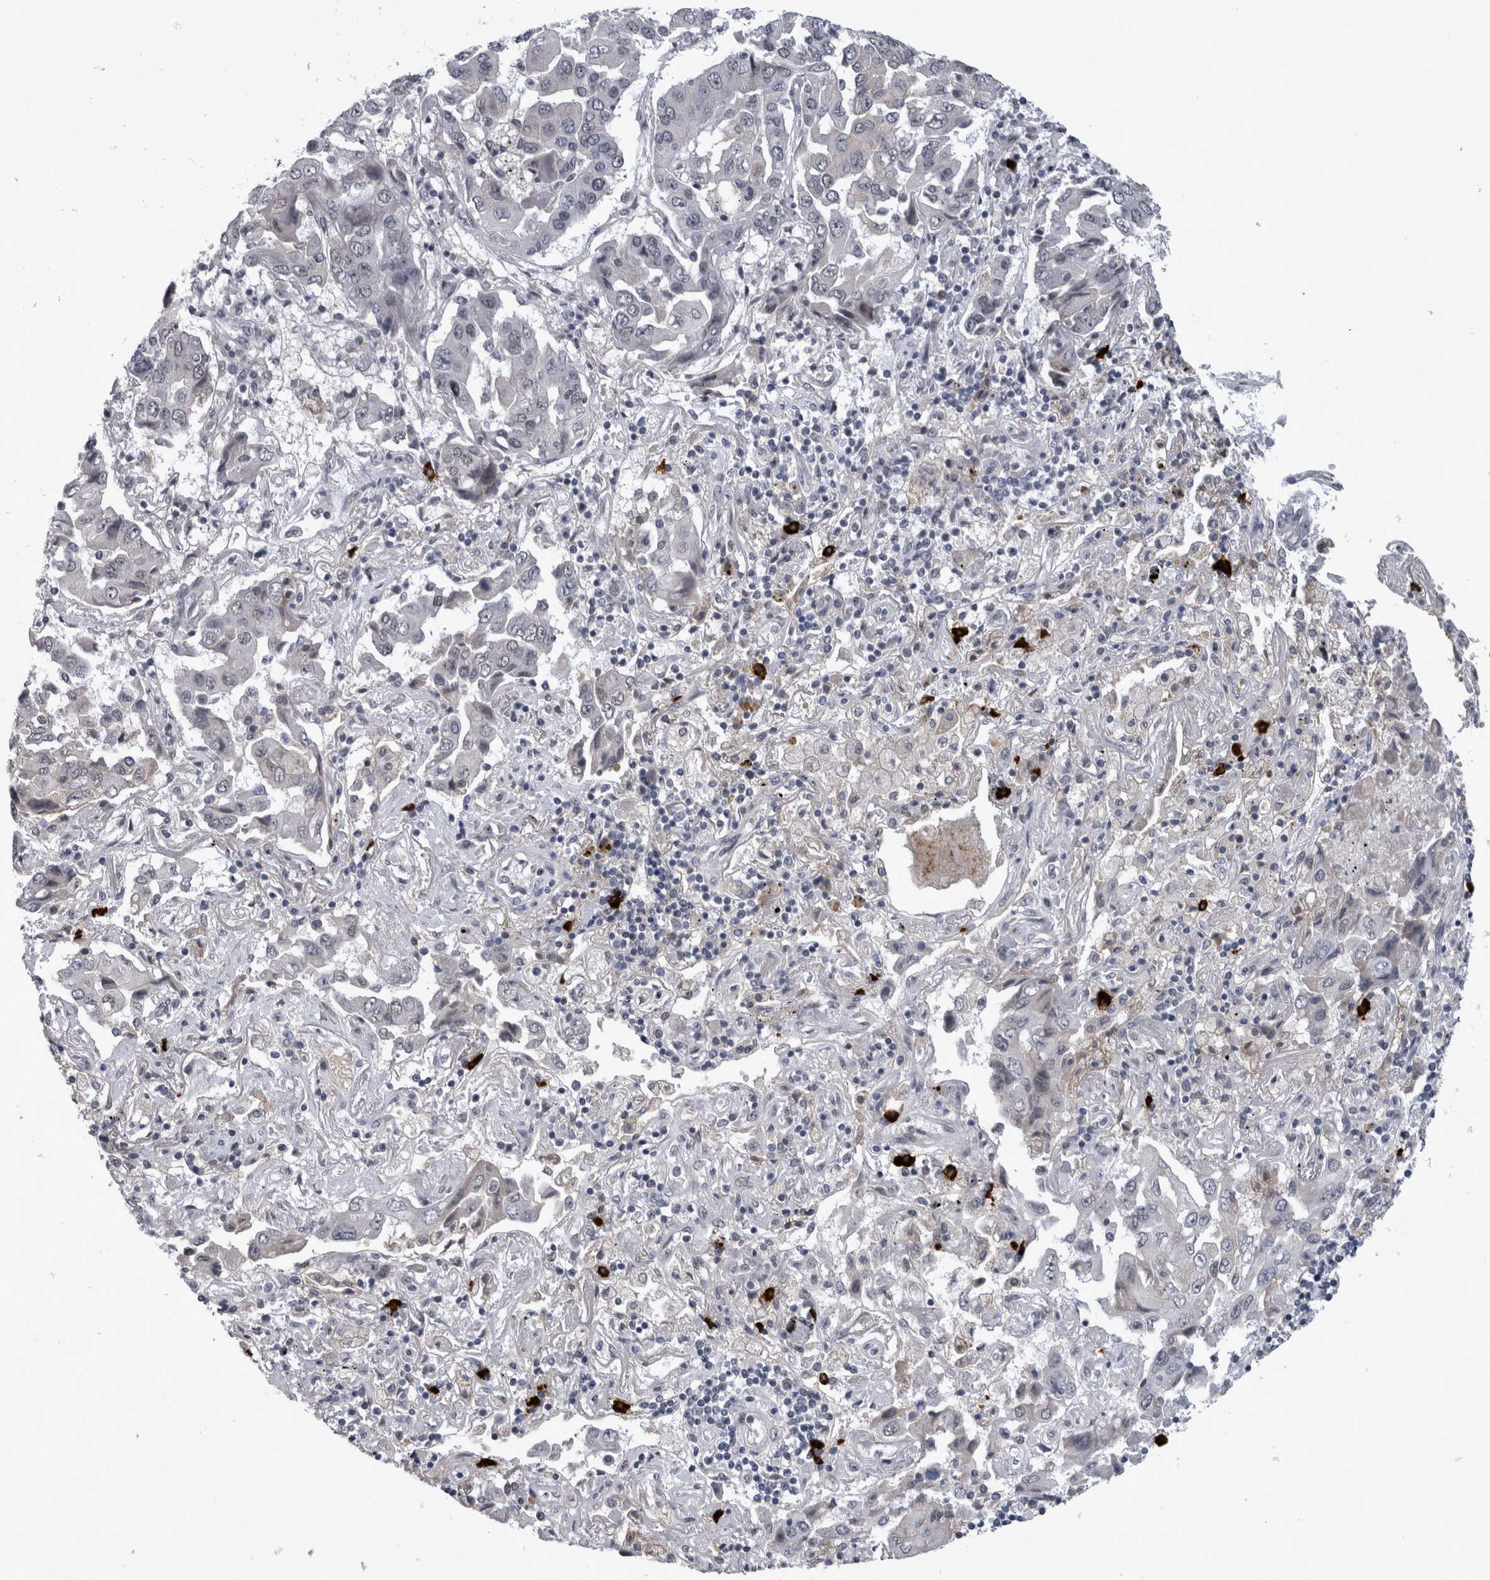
{"staining": {"intensity": "negative", "quantity": "none", "location": "none"}, "tissue": "lung cancer", "cell_type": "Tumor cells", "image_type": "cancer", "snomed": [{"axis": "morphology", "description": "Adenocarcinoma, NOS"}, {"axis": "topography", "description": "Lung"}], "caption": "Lung cancer was stained to show a protein in brown. There is no significant staining in tumor cells.", "gene": "PEBP4", "patient": {"sex": "female", "age": 65}}